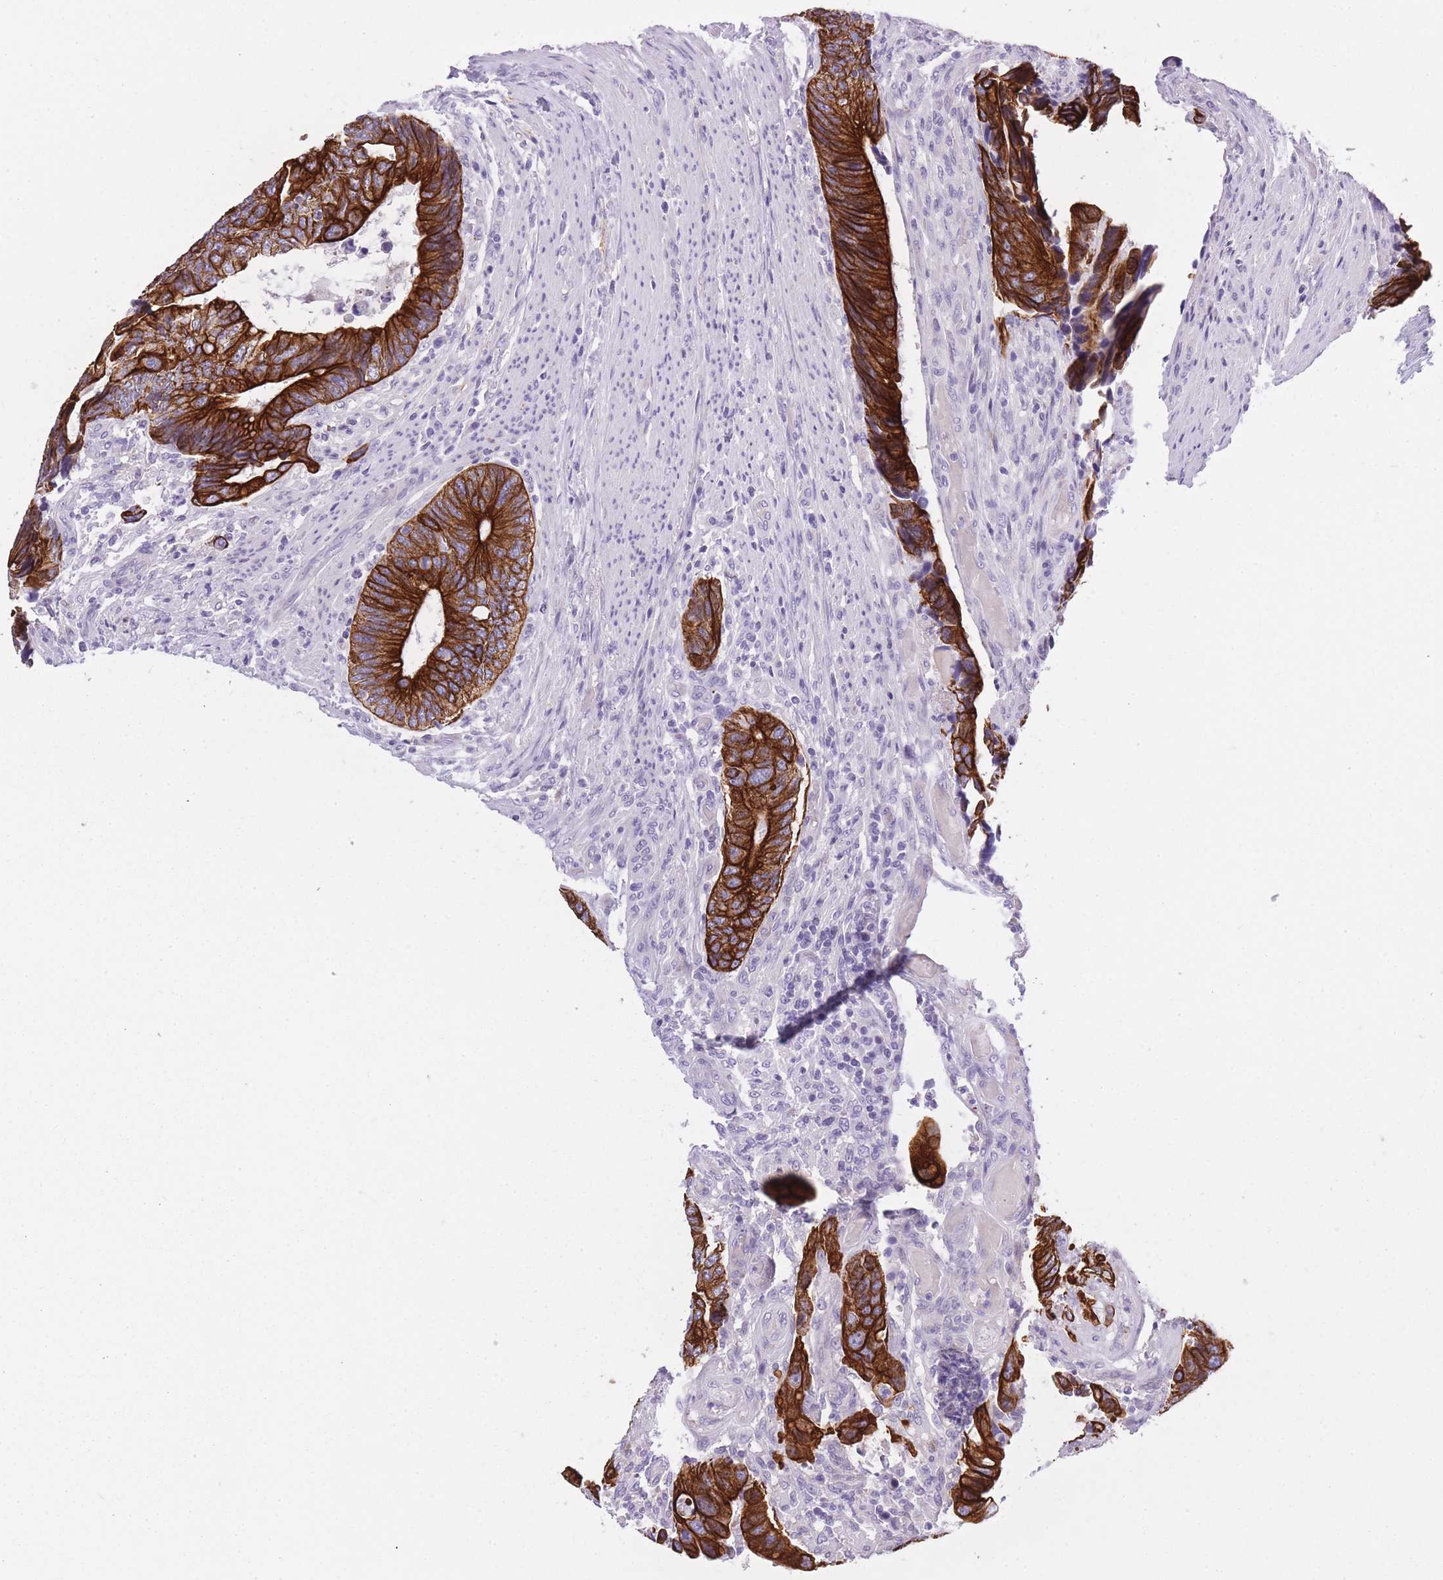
{"staining": {"intensity": "strong", "quantity": ">75%", "location": "cytoplasmic/membranous"}, "tissue": "colorectal cancer", "cell_type": "Tumor cells", "image_type": "cancer", "snomed": [{"axis": "morphology", "description": "Adenocarcinoma, NOS"}, {"axis": "topography", "description": "Colon"}], "caption": "IHC (DAB (3,3'-diaminobenzidine)) staining of colorectal cancer exhibits strong cytoplasmic/membranous protein staining in about >75% of tumor cells. The staining was performed using DAB (3,3'-diaminobenzidine) to visualize the protein expression in brown, while the nuclei were stained in blue with hematoxylin (Magnification: 20x).", "gene": "RADX", "patient": {"sex": "male", "age": 87}}